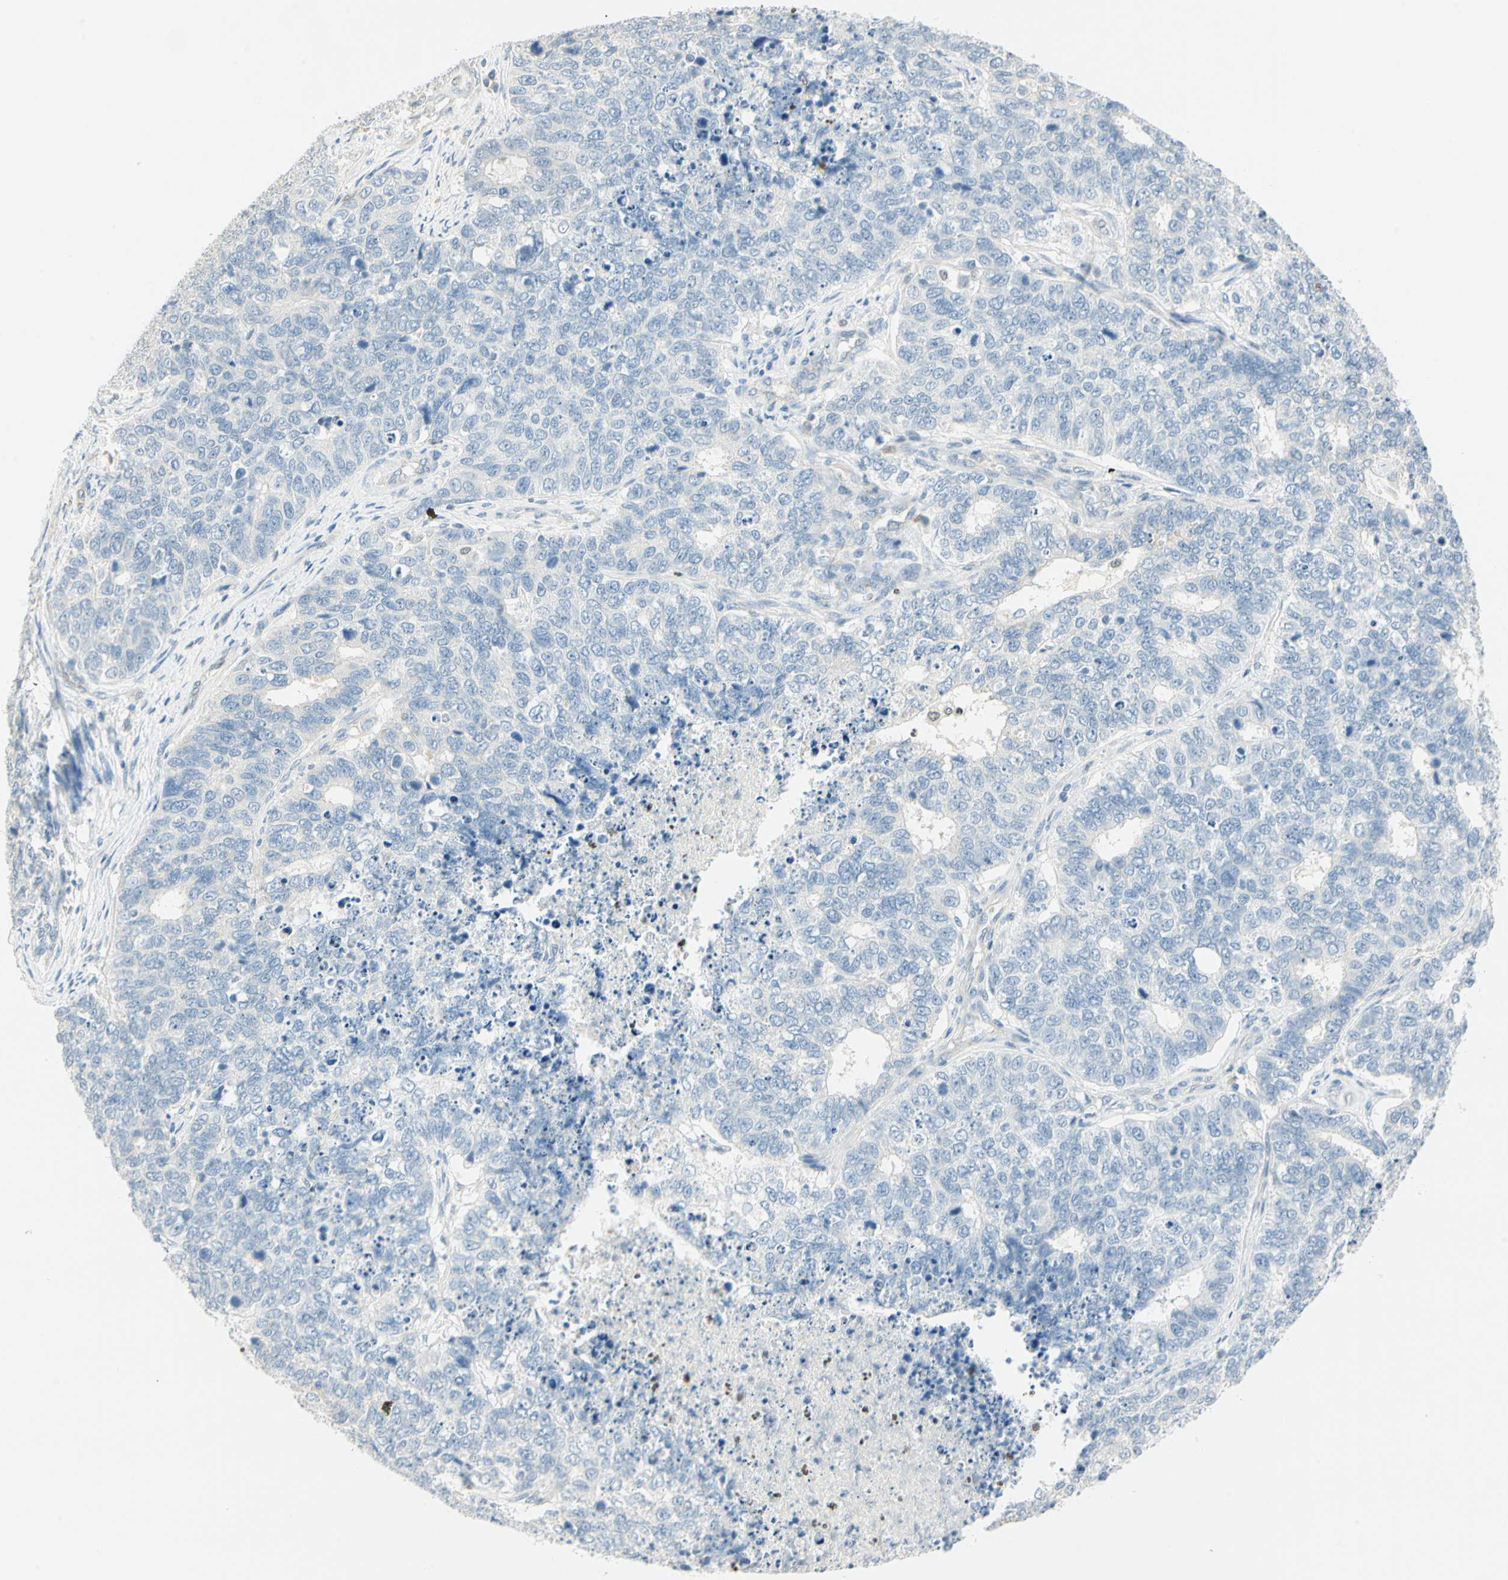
{"staining": {"intensity": "negative", "quantity": "none", "location": "none"}, "tissue": "cervical cancer", "cell_type": "Tumor cells", "image_type": "cancer", "snomed": [{"axis": "morphology", "description": "Squamous cell carcinoma, NOS"}, {"axis": "topography", "description": "Cervix"}], "caption": "A histopathology image of human squamous cell carcinoma (cervical) is negative for staining in tumor cells. (Immunohistochemistry (ihc), brightfield microscopy, high magnification).", "gene": "MLLT10", "patient": {"sex": "female", "age": 63}}